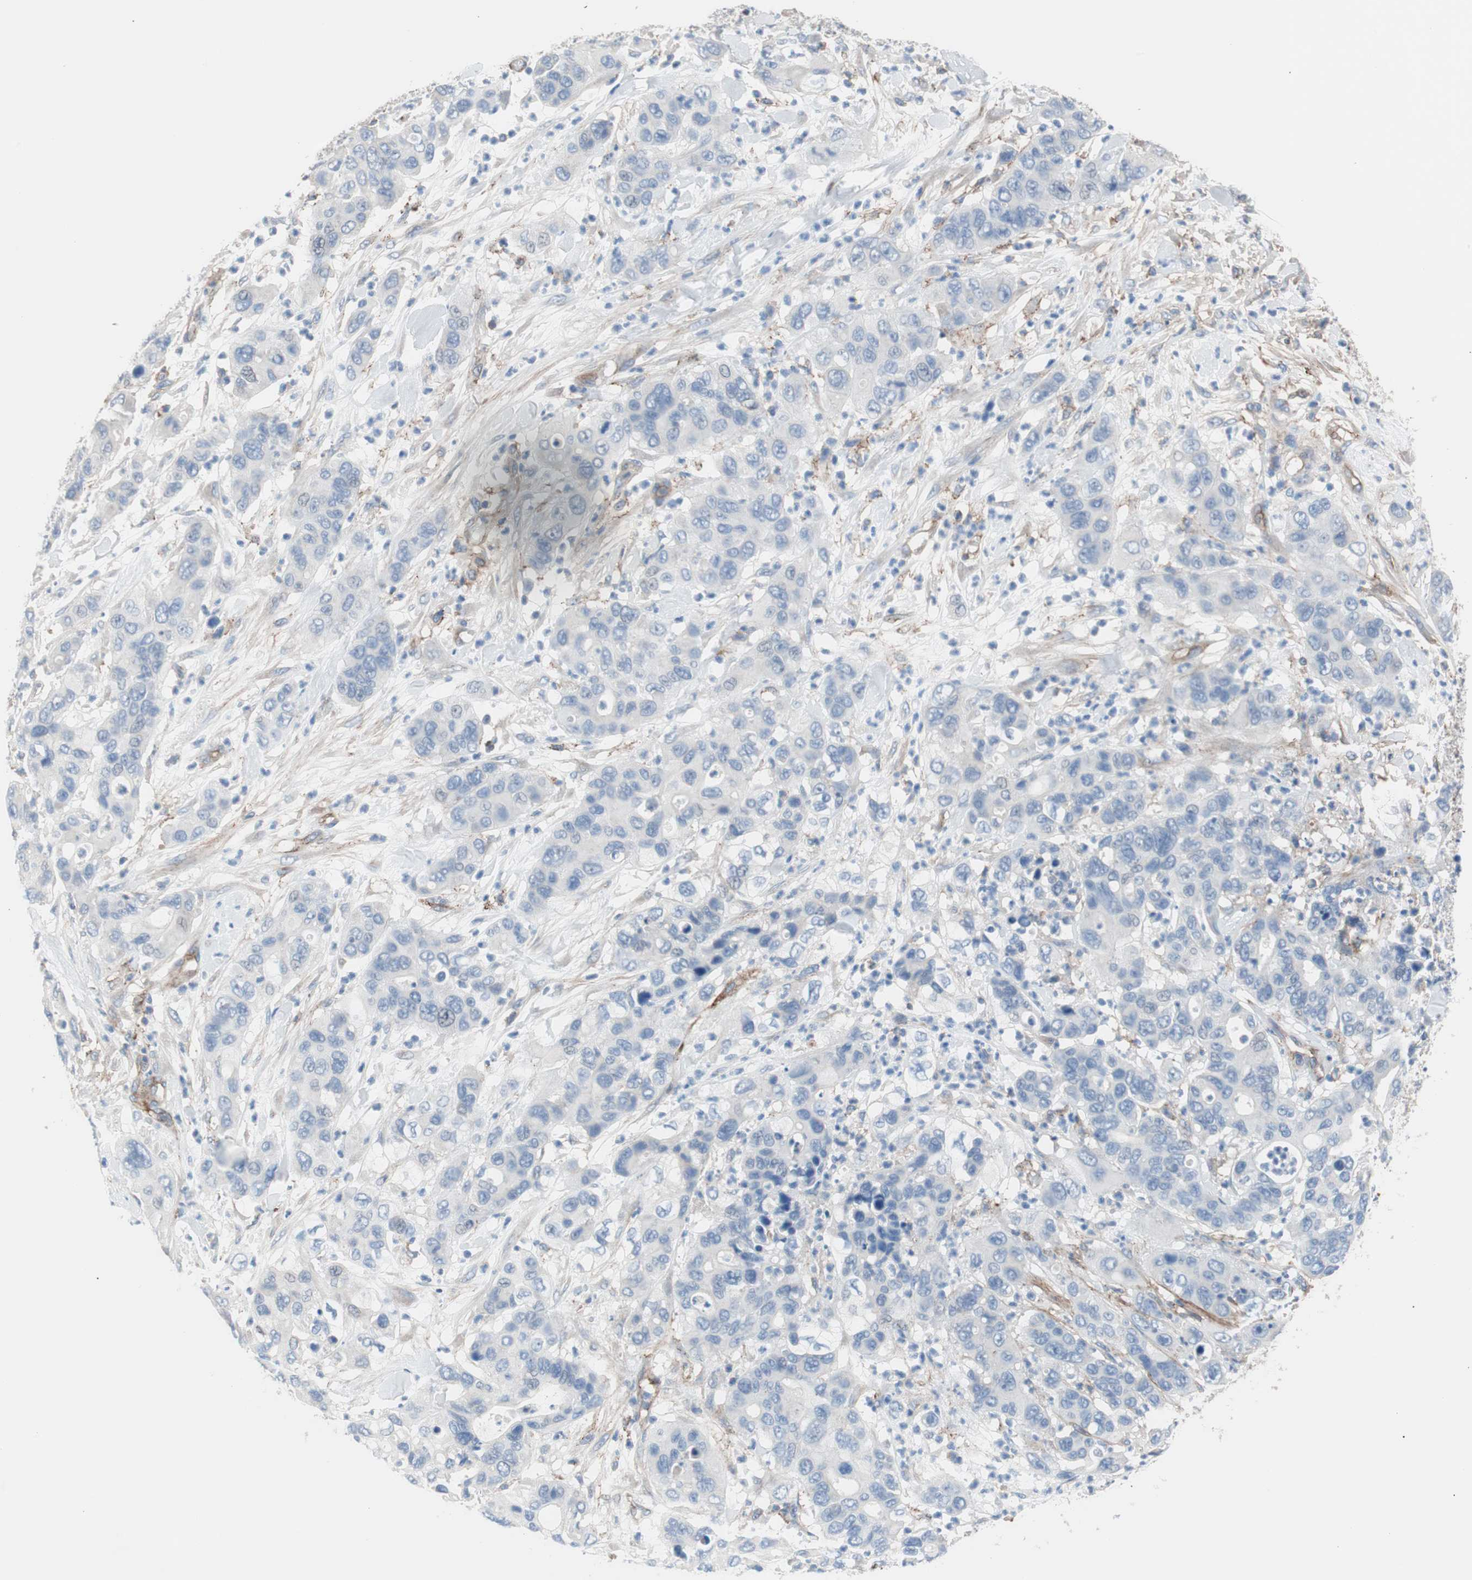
{"staining": {"intensity": "negative", "quantity": "none", "location": "none"}, "tissue": "pancreatic cancer", "cell_type": "Tumor cells", "image_type": "cancer", "snomed": [{"axis": "morphology", "description": "Adenocarcinoma, NOS"}, {"axis": "topography", "description": "Pancreas"}], "caption": "Immunohistochemistry (IHC) histopathology image of neoplastic tissue: human pancreatic cancer (adenocarcinoma) stained with DAB displays no significant protein expression in tumor cells.", "gene": "CD81", "patient": {"sex": "female", "age": 71}}